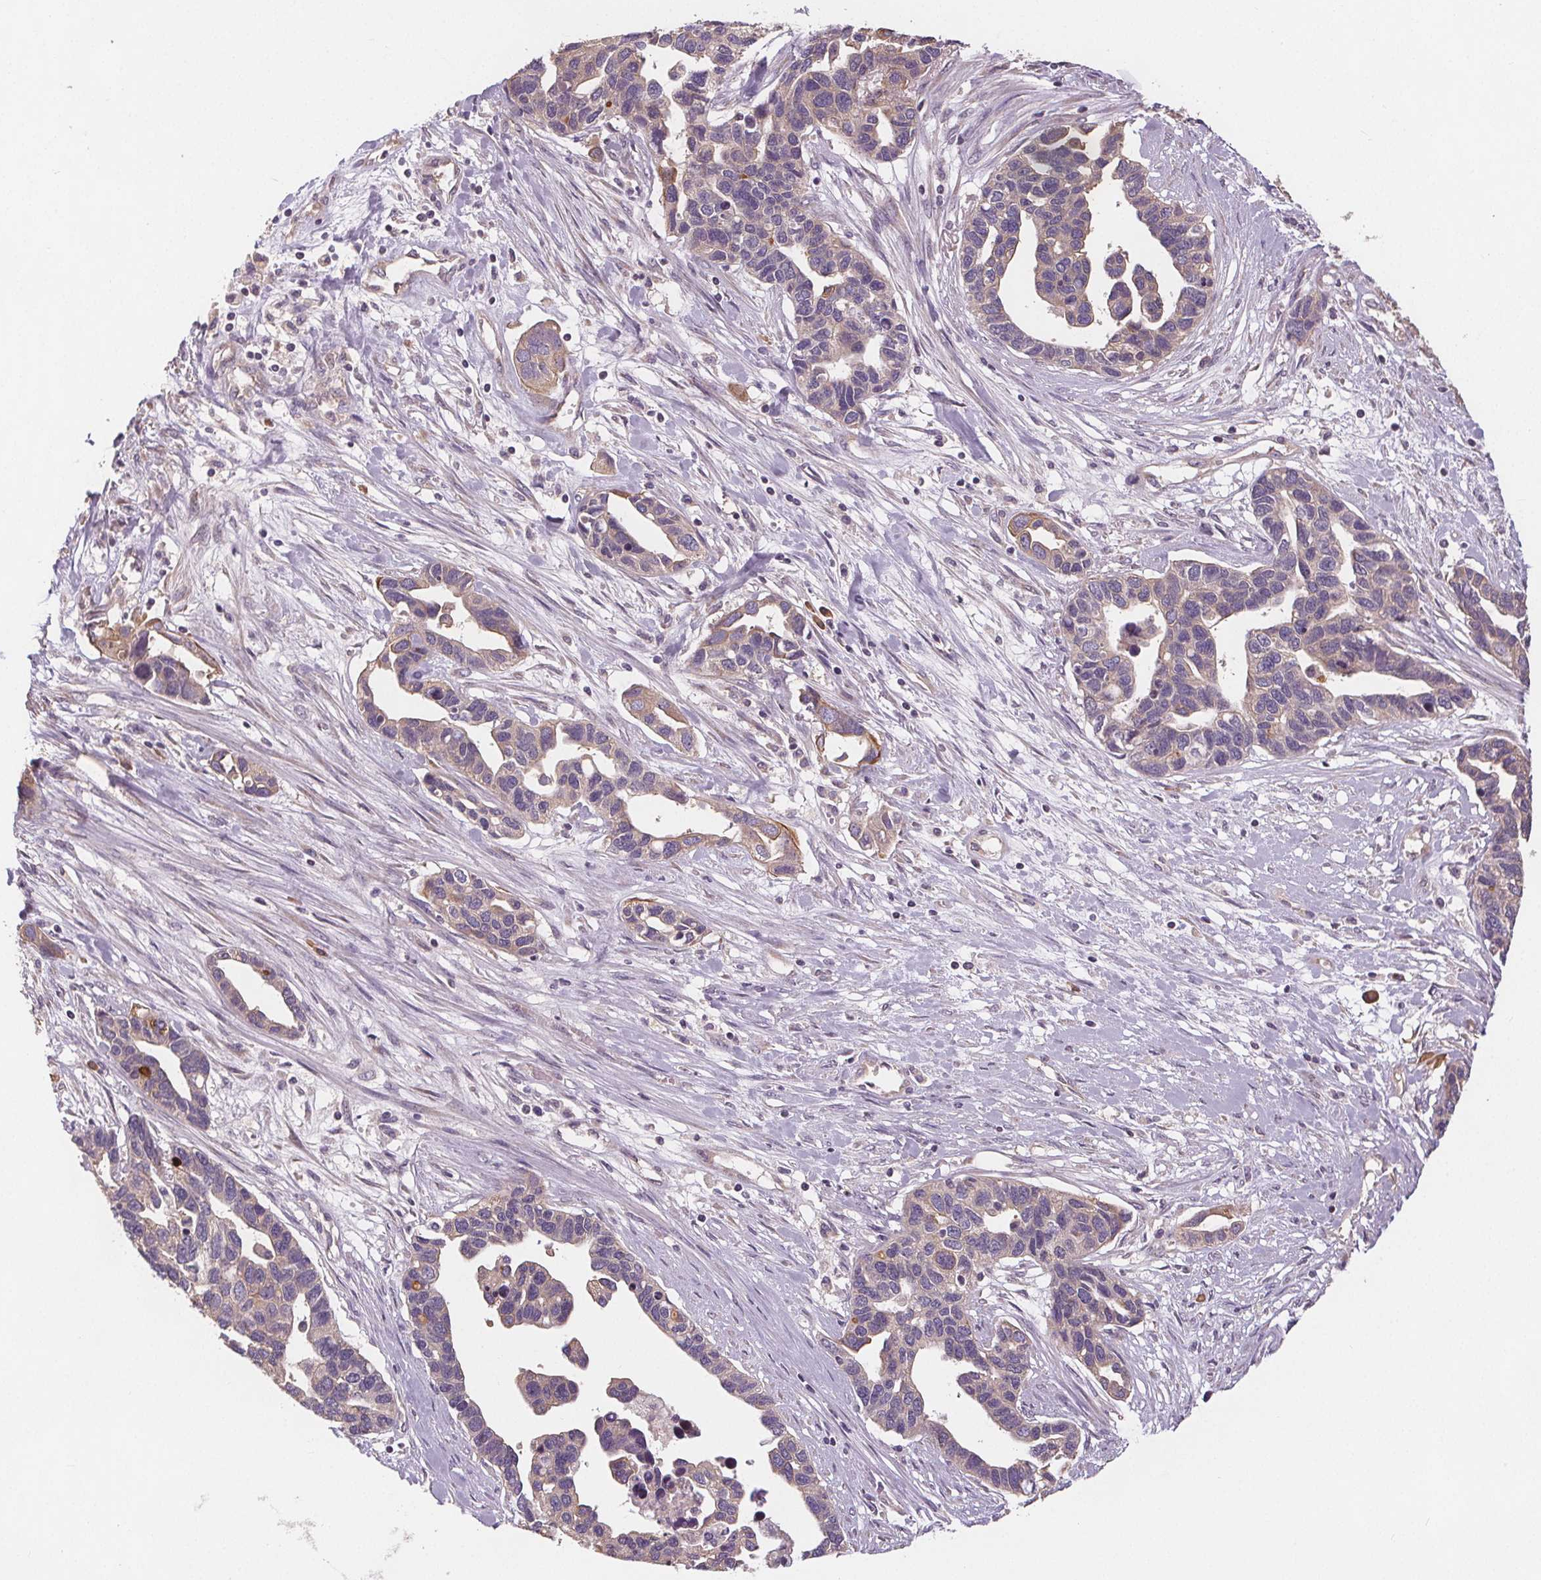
{"staining": {"intensity": "weak", "quantity": "<25%", "location": "cytoplasmic/membranous"}, "tissue": "ovarian cancer", "cell_type": "Tumor cells", "image_type": "cancer", "snomed": [{"axis": "morphology", "description": "Cystadenocarcinoma, serous, NOS"}, {"axis": "topography", "description": "Ovary"}], "caption": "Tumor cells are negative for protein expression in human ovarian serous cystadenocarcinoma.", "gene": "TMEM80", "patient": {"sex": "female", "age": 54}}